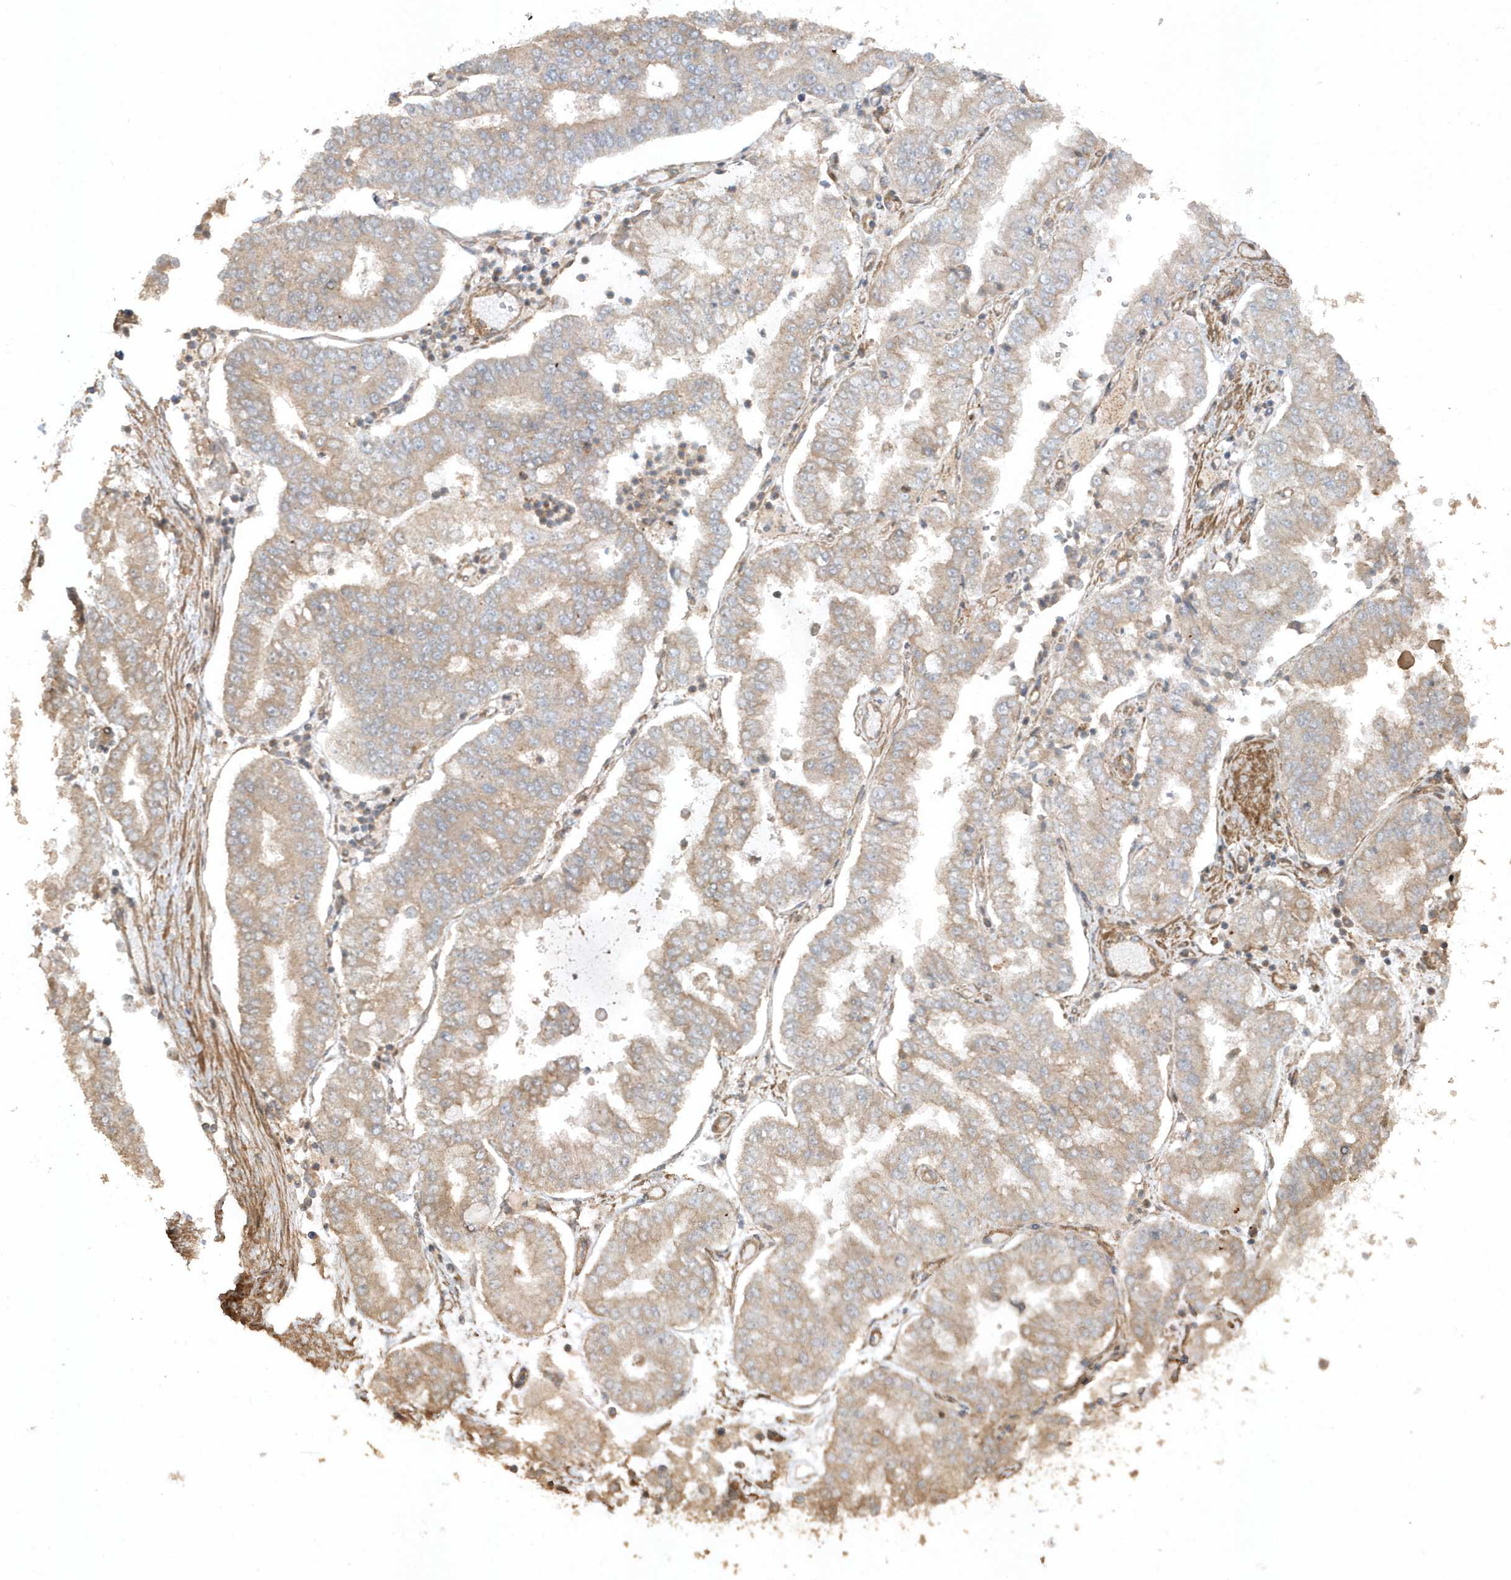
{"staining": {"intensity": "weak", "quantity": "25%-75%", "location": "cytoplasmic/membranous"}, "tissue": "stomach cancer", "cell_type": "Tumor cells", "image_type": "cancer", "snomed": [{"axis": "morphology", "description": "Adenocarcinoma, NOS"}, {"axis": "topography", "description": "Stomach"}], "caption": "Immunohistochemistry of adenocarcinoma (stomach) displays low levels of weak cytoplasmic/membranous expression in approximately 25%-75% of tumor cells.", "gene": "AVPI1", "patient": {"sex": "male", "age": 76}}